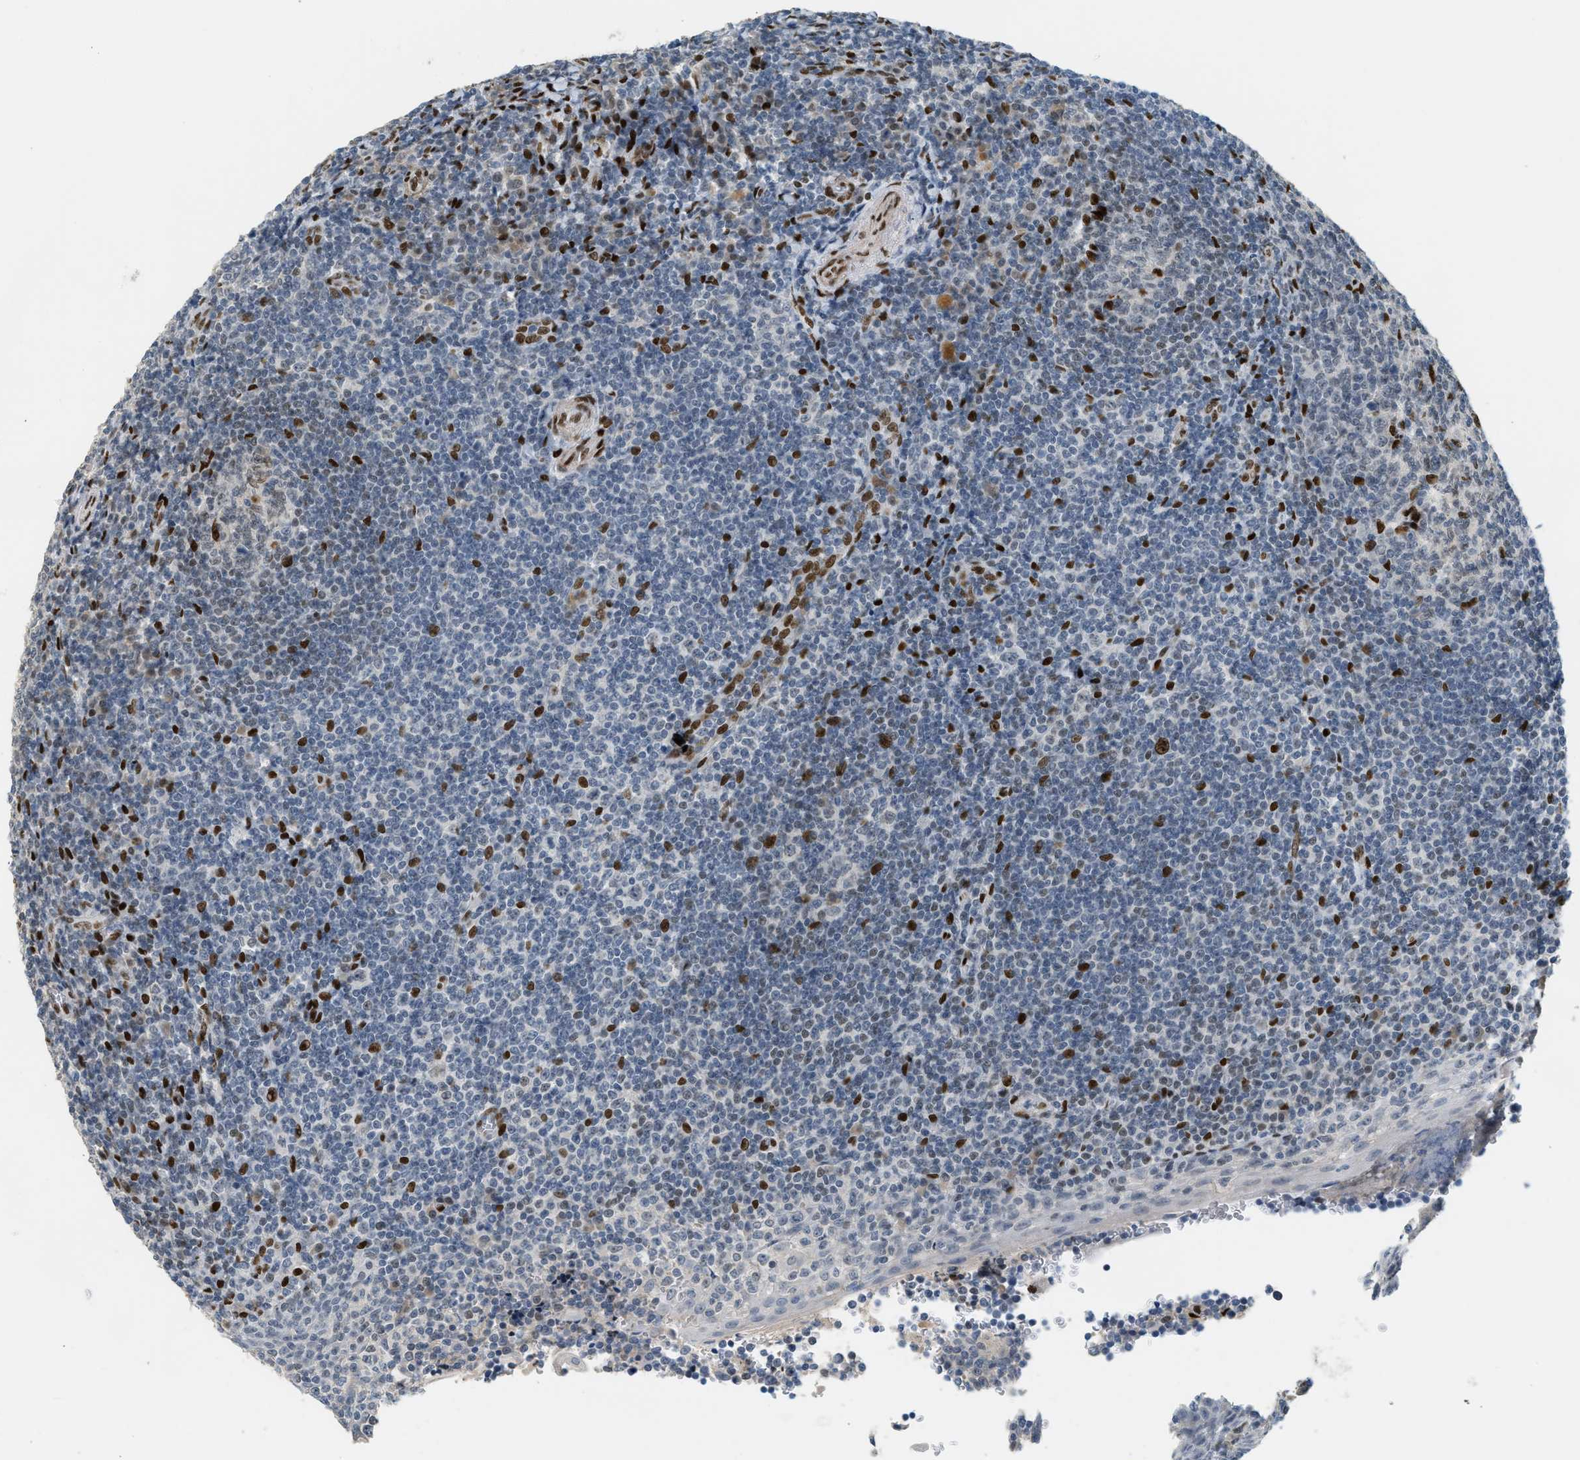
{"staining": {"intensity": "strong", "quantity": "<25%", "location": "nuclear"}, "tissue": "tonsil", "cell_type": "Germinal center cells", "image_type": "normal", "snomed": [{"axis": "morphology", "description": "Normal tissue, NOS"}, {"axis": "topography", "description": "Tonsil"}], "caption": "DAB (3,3'-diaminobenzidine) immunohistochemical staining of unremarkable tonsil shows strong nuclear protein positivity in about <25% of germinal center cells.", "gene": "ZBTB20", "patient": {"sex": "male", "age": 37}}